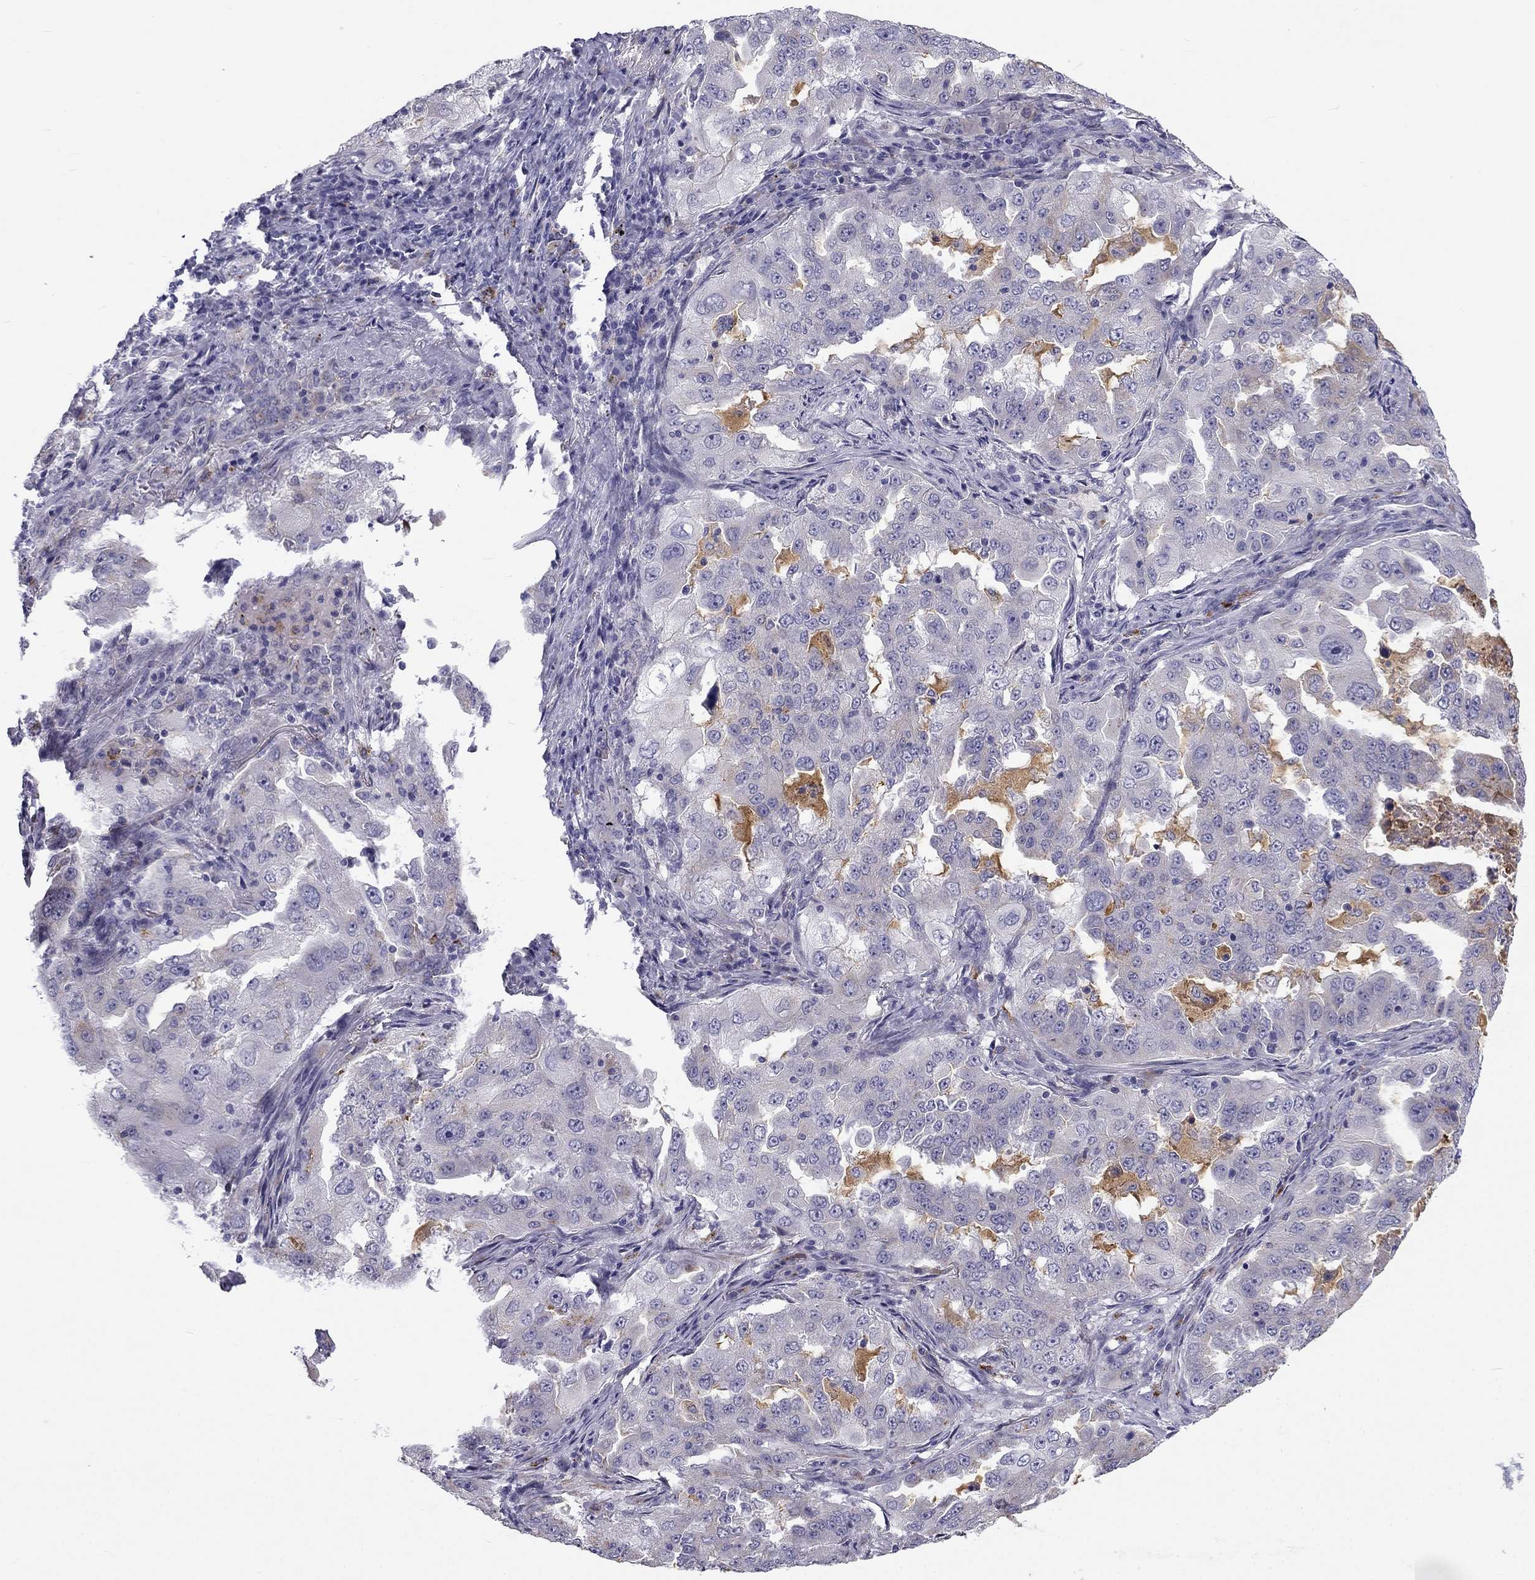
{"staining": {"intensity": "negative", "quantity": "none", "location": "none"}, "tissue": "lung cancer", "cell_type": "Tumor cells", "image_type": "cancer", "snomed": [{"axis": "morphology", "description": "Adenocarcinoma, NOS"}, {"axis": "topography", "description": "Lung"}], "caption": "High magnification brightfield microscopy of adenocarcinoma (lung) stained with DAB (3,3'-diaminobenzidine) (brown) and counterstained with hematoxylin (blue): tumor cells show no significant positivity.", "gene": "CLPSL2", "patient": {"sex": "female", "age": 61}}